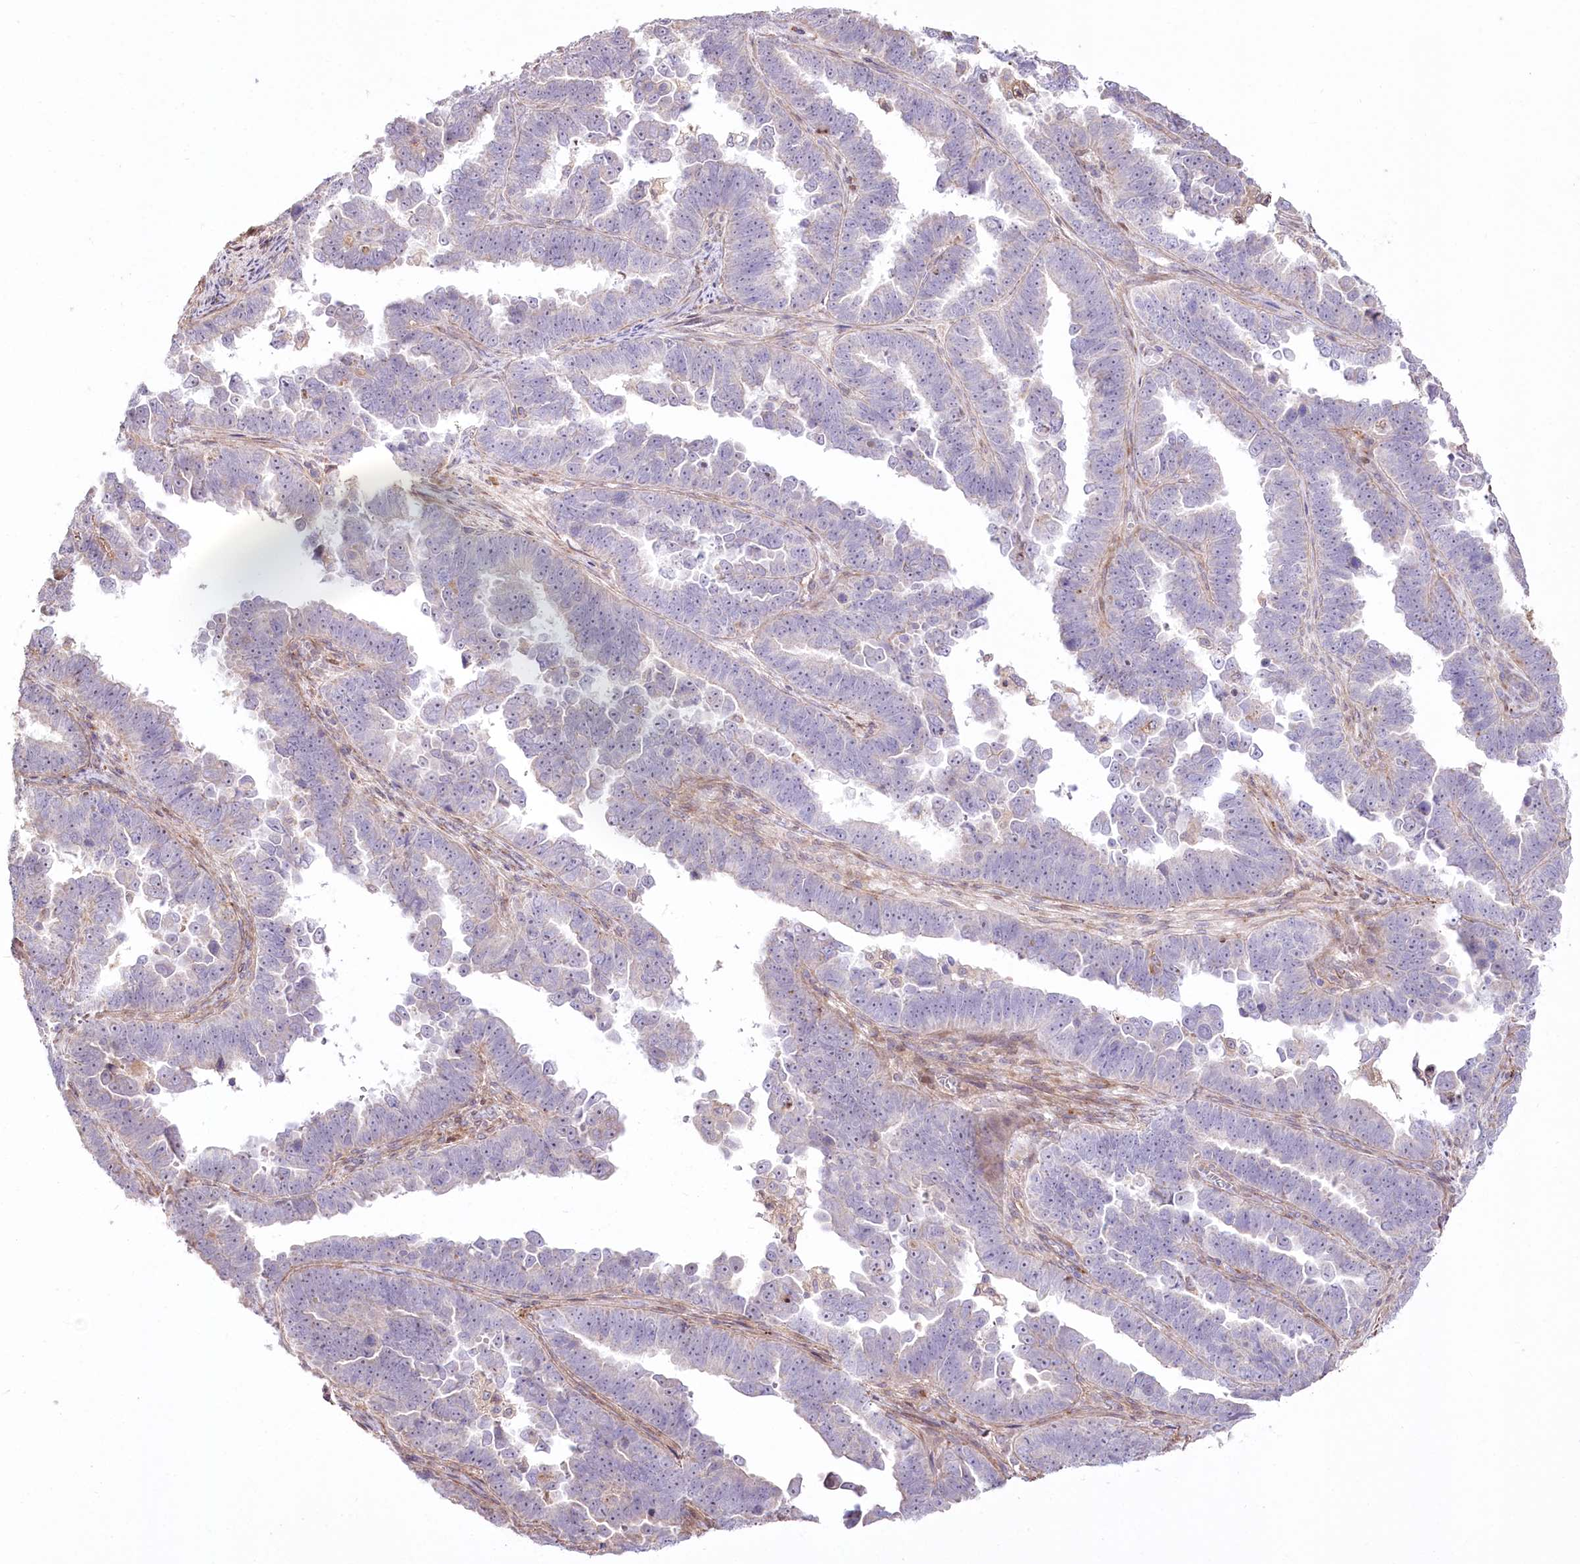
{"staining": {"intensity": "negative", "quantity": "none", "location": "none"}, "tissue": "endometrial cancer", "cell_type": "Tumor cells", "image_type": "cancer", "snomed": [{"axis": "morphology", "description": "Adenocarcinoma, NOS"}, {"axis": "topography", "description": "Endometrium"}], "caption": "Protein analysis of endometrial cancer demonstrates no significant positivity in tumor cells.", "gene": "RNF24", "patient": {"sex": "female", "age": 75}}